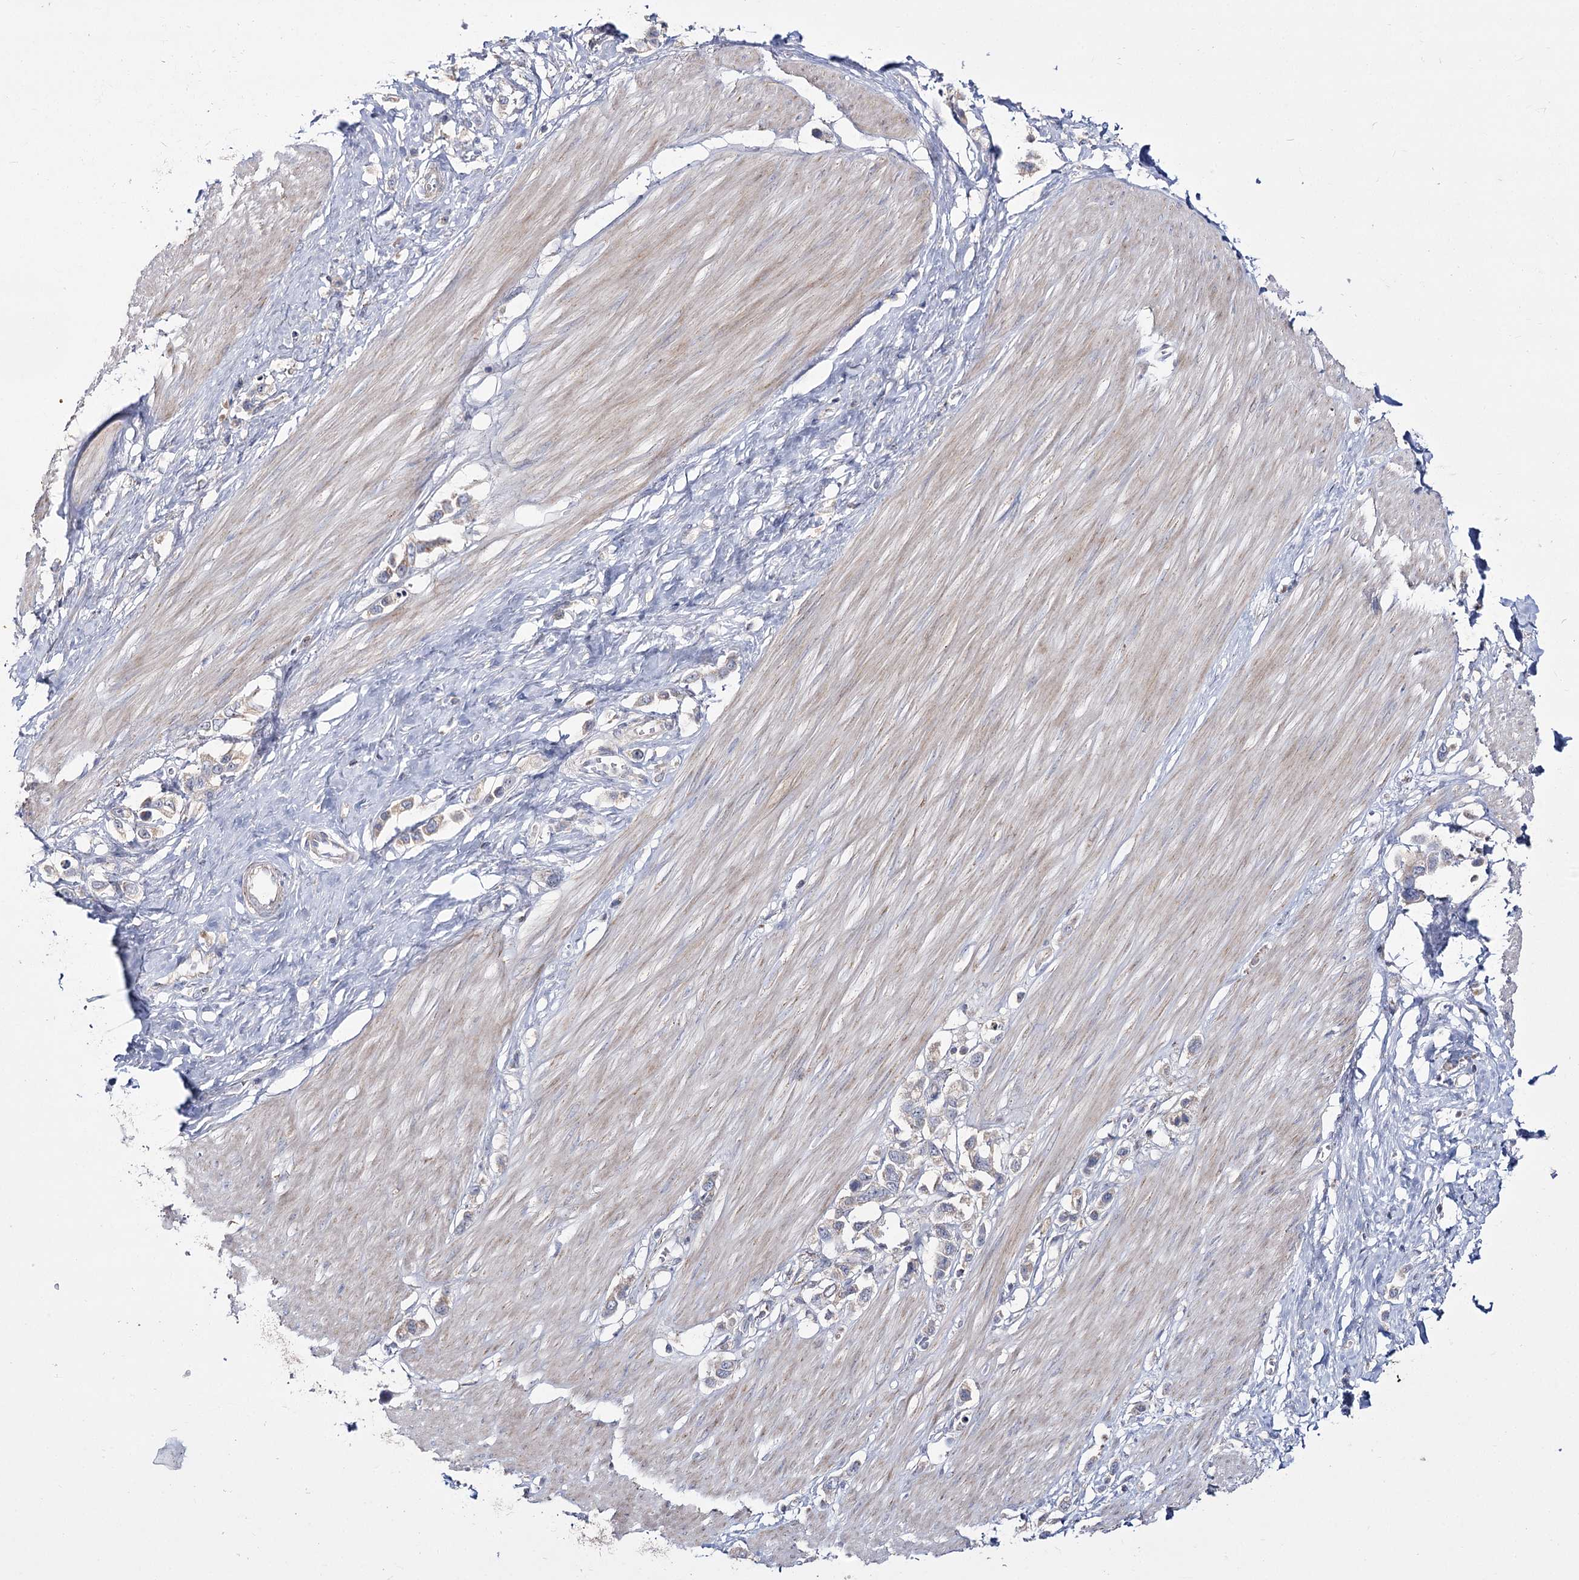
{"staining": {"intensity": "negative", "quantity": "none", "location": "none"}, "tissue": "stomach cancer", "cell_type": "Tumor cells", "image_type": "cancer", "snomed": [{"axis": "morphology", "description": "Adenocarcinoma, NOS"}, {"axis": "topography", "description": "Stomach"}], "caption": "Immunohistochemistry (IHC) of human stomach adenocarcinoma demonstrates no positivity in tumor cells.", "gene": "NADK2", "patient": {"sex": "female", "age": 65}}